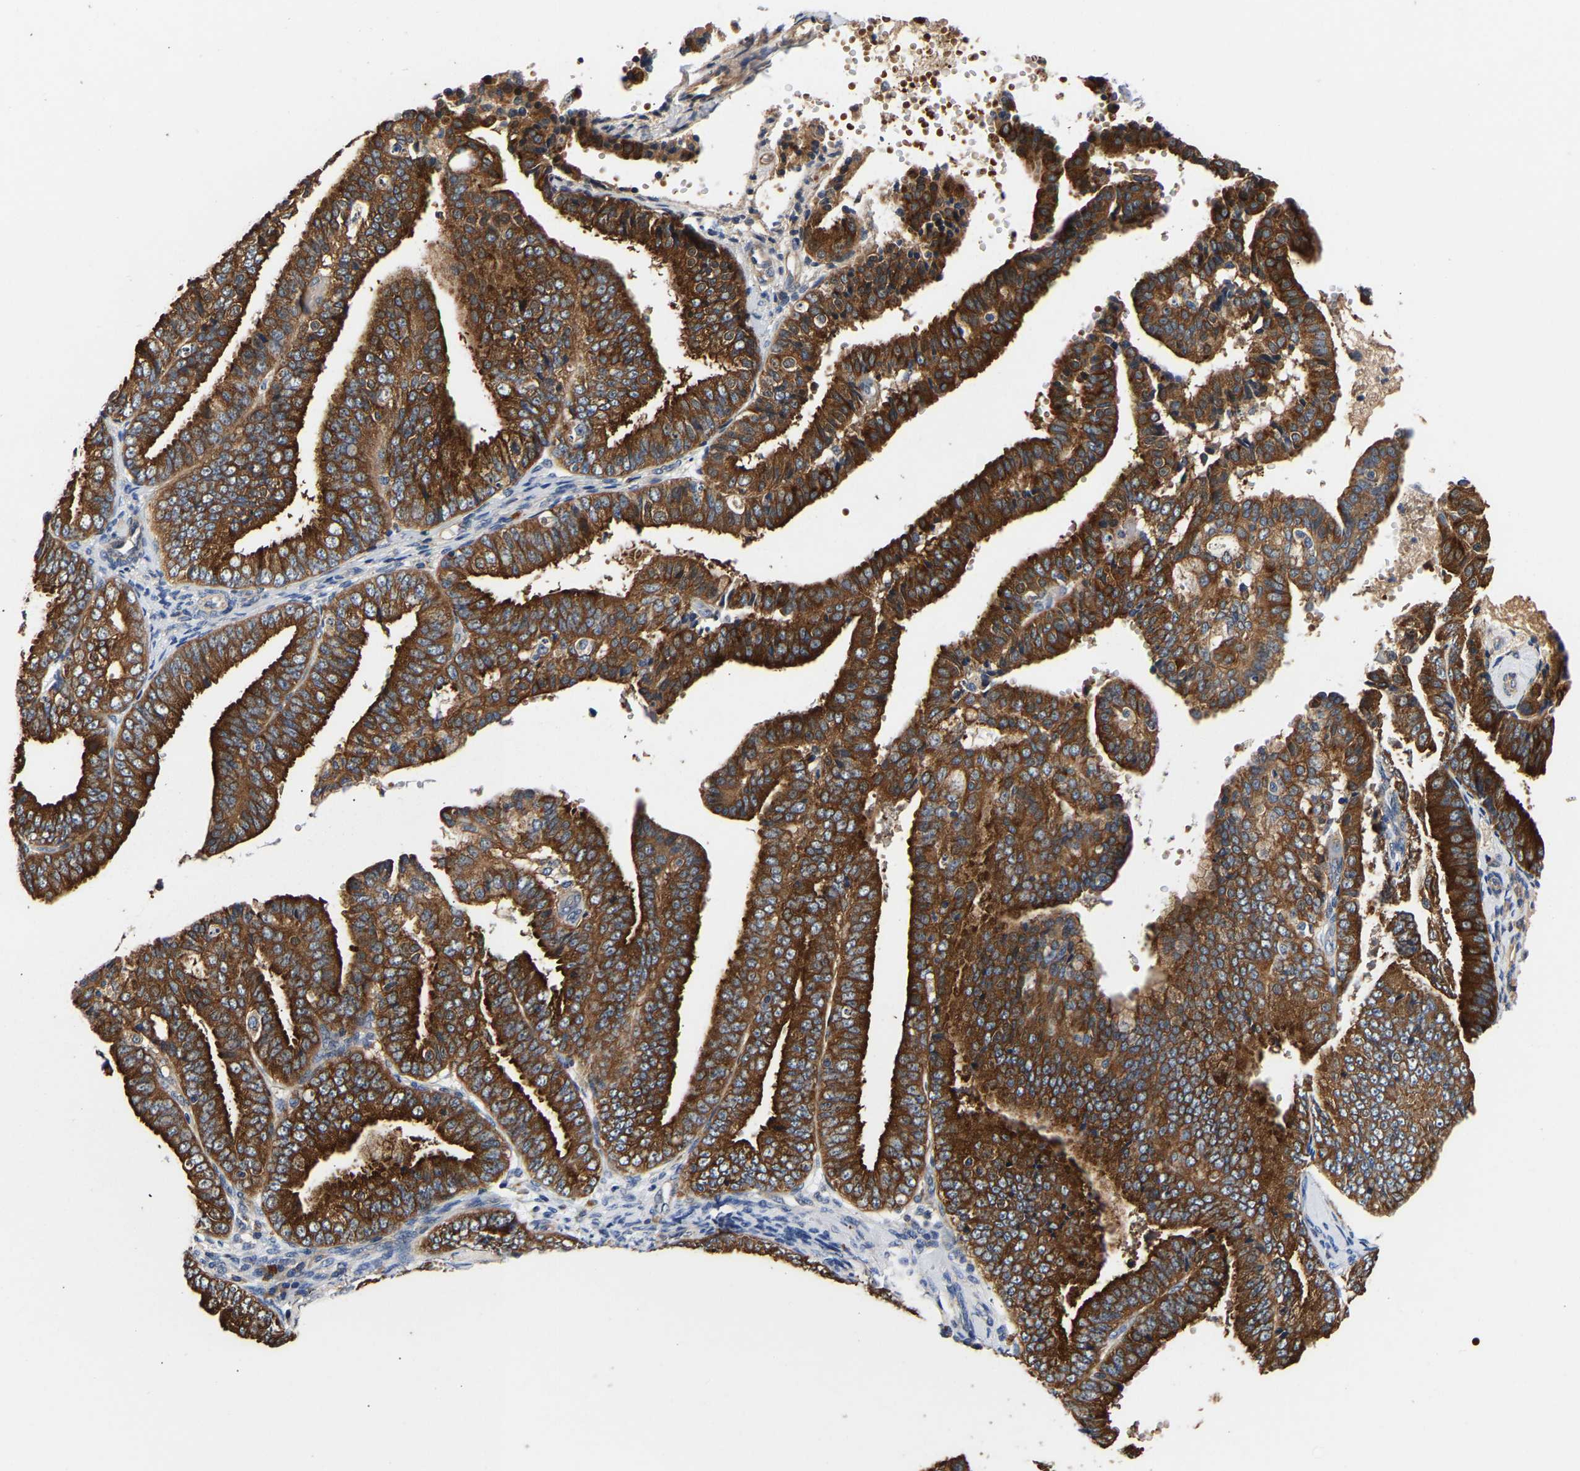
{"staining": {"intensity": "strong", "quantity": ">75%", "location": "cytoplasmic/membranous"}, "tissue": "endometrial cancer", "cell_type": "Tumor cells", "image_type": "cancer", "snomed": [{"axis": "morphology", "description": "Adenocarcinoma, NOS"}, {"axis": "topography", "description": "Endometrium"}], "caption": "Tumor cells reveal high levels of strong cytoplasmic/membranous expression in about >75% of cells in human adenocarcinoma (endometrial).", "gene": "LRBA", "patient": {"sex": "female", "age": 63}}